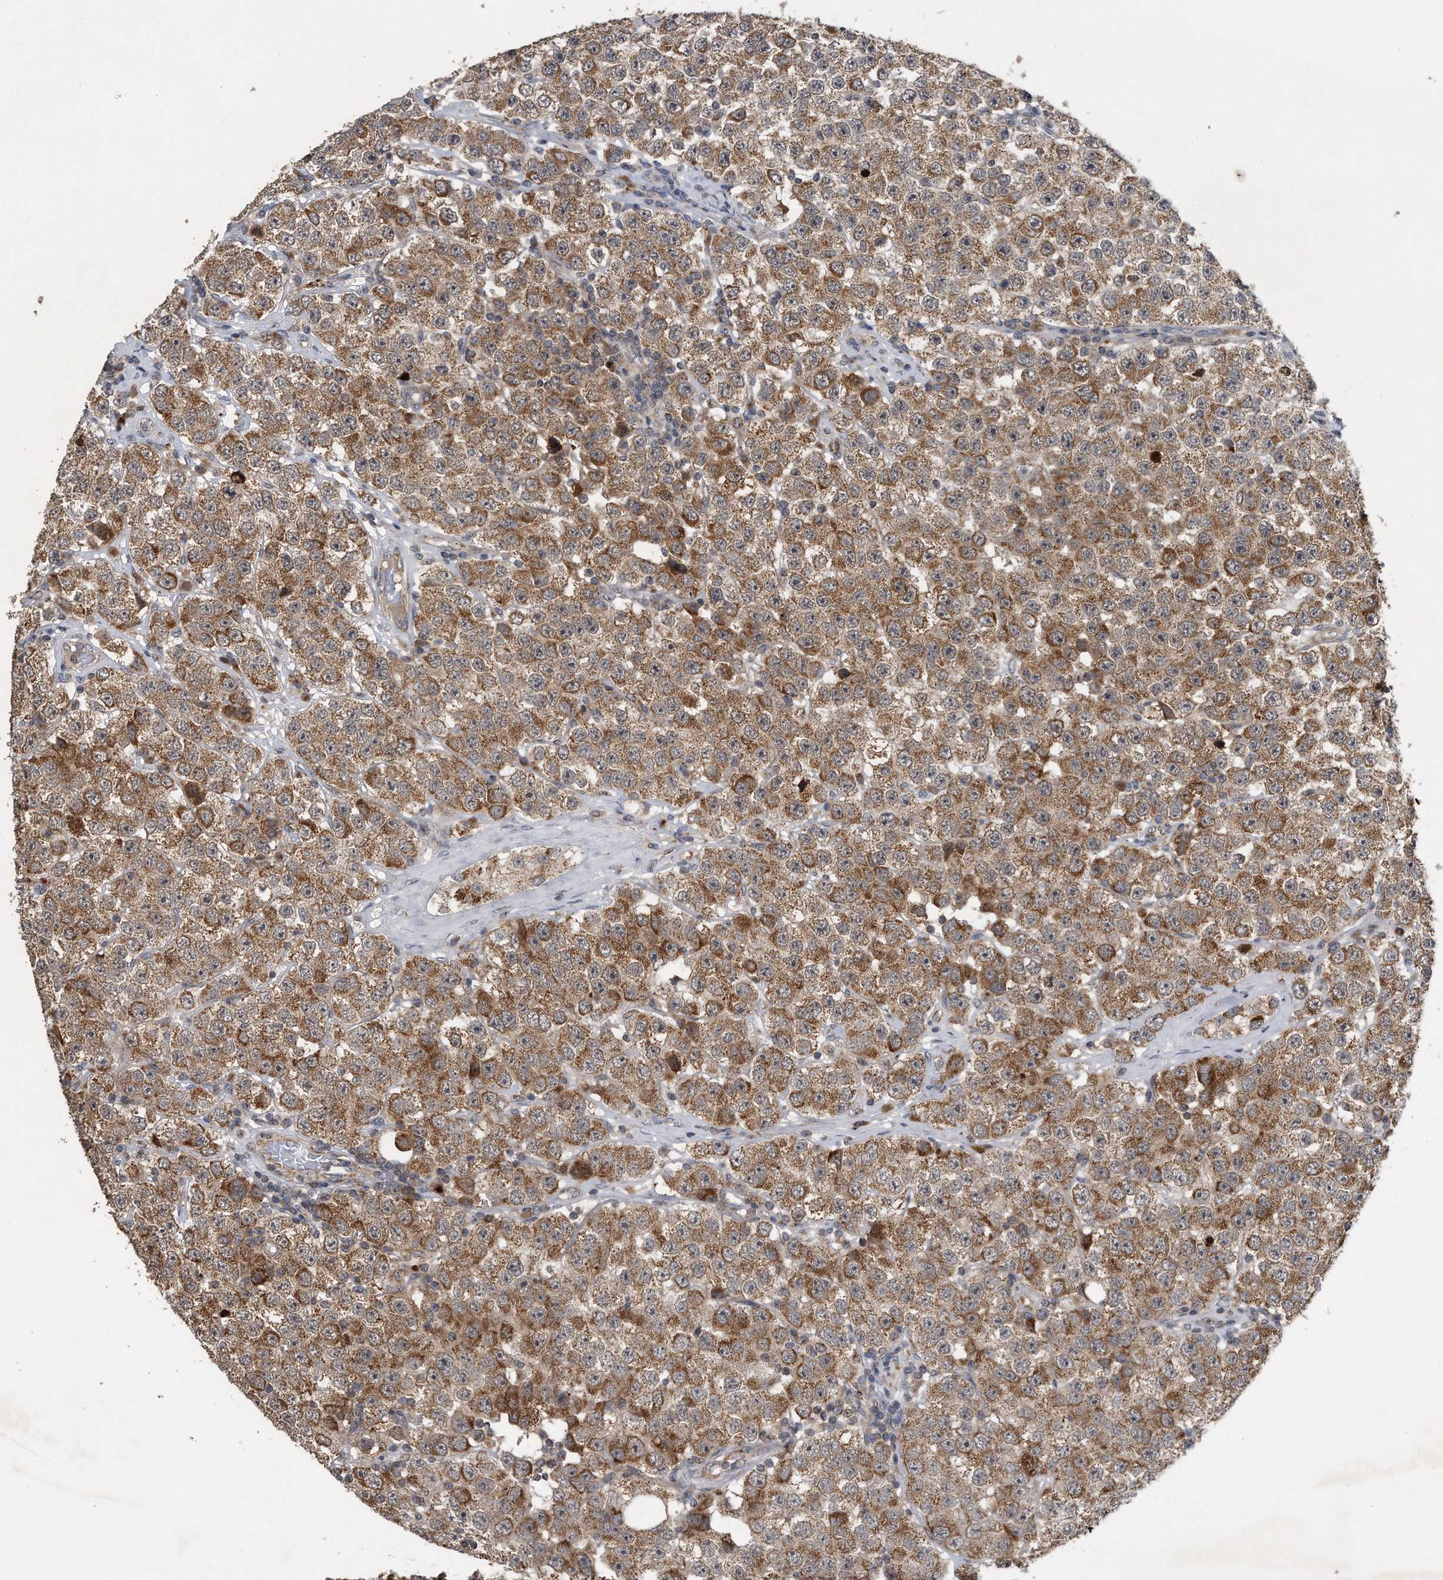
{"staining": {"intensity": "moderate", "quantity": ">75%", "location": "cytoplasmic/membranous"}, "tissue": "testis cancer", "cell_type": "Tumor cells", "image_type": "cancer", "snomed": [{"axis": "morphology", "description": "Seminoma, NOS"}, {"axis": "topography", "description": "Testis"}], "caption": "Moderate cytoplasmic/membranous staining is present in about >75% of tumor cells in testis cancer.", "gene": "LYRM4", "patient": {"sex": "male", "age": 28}}